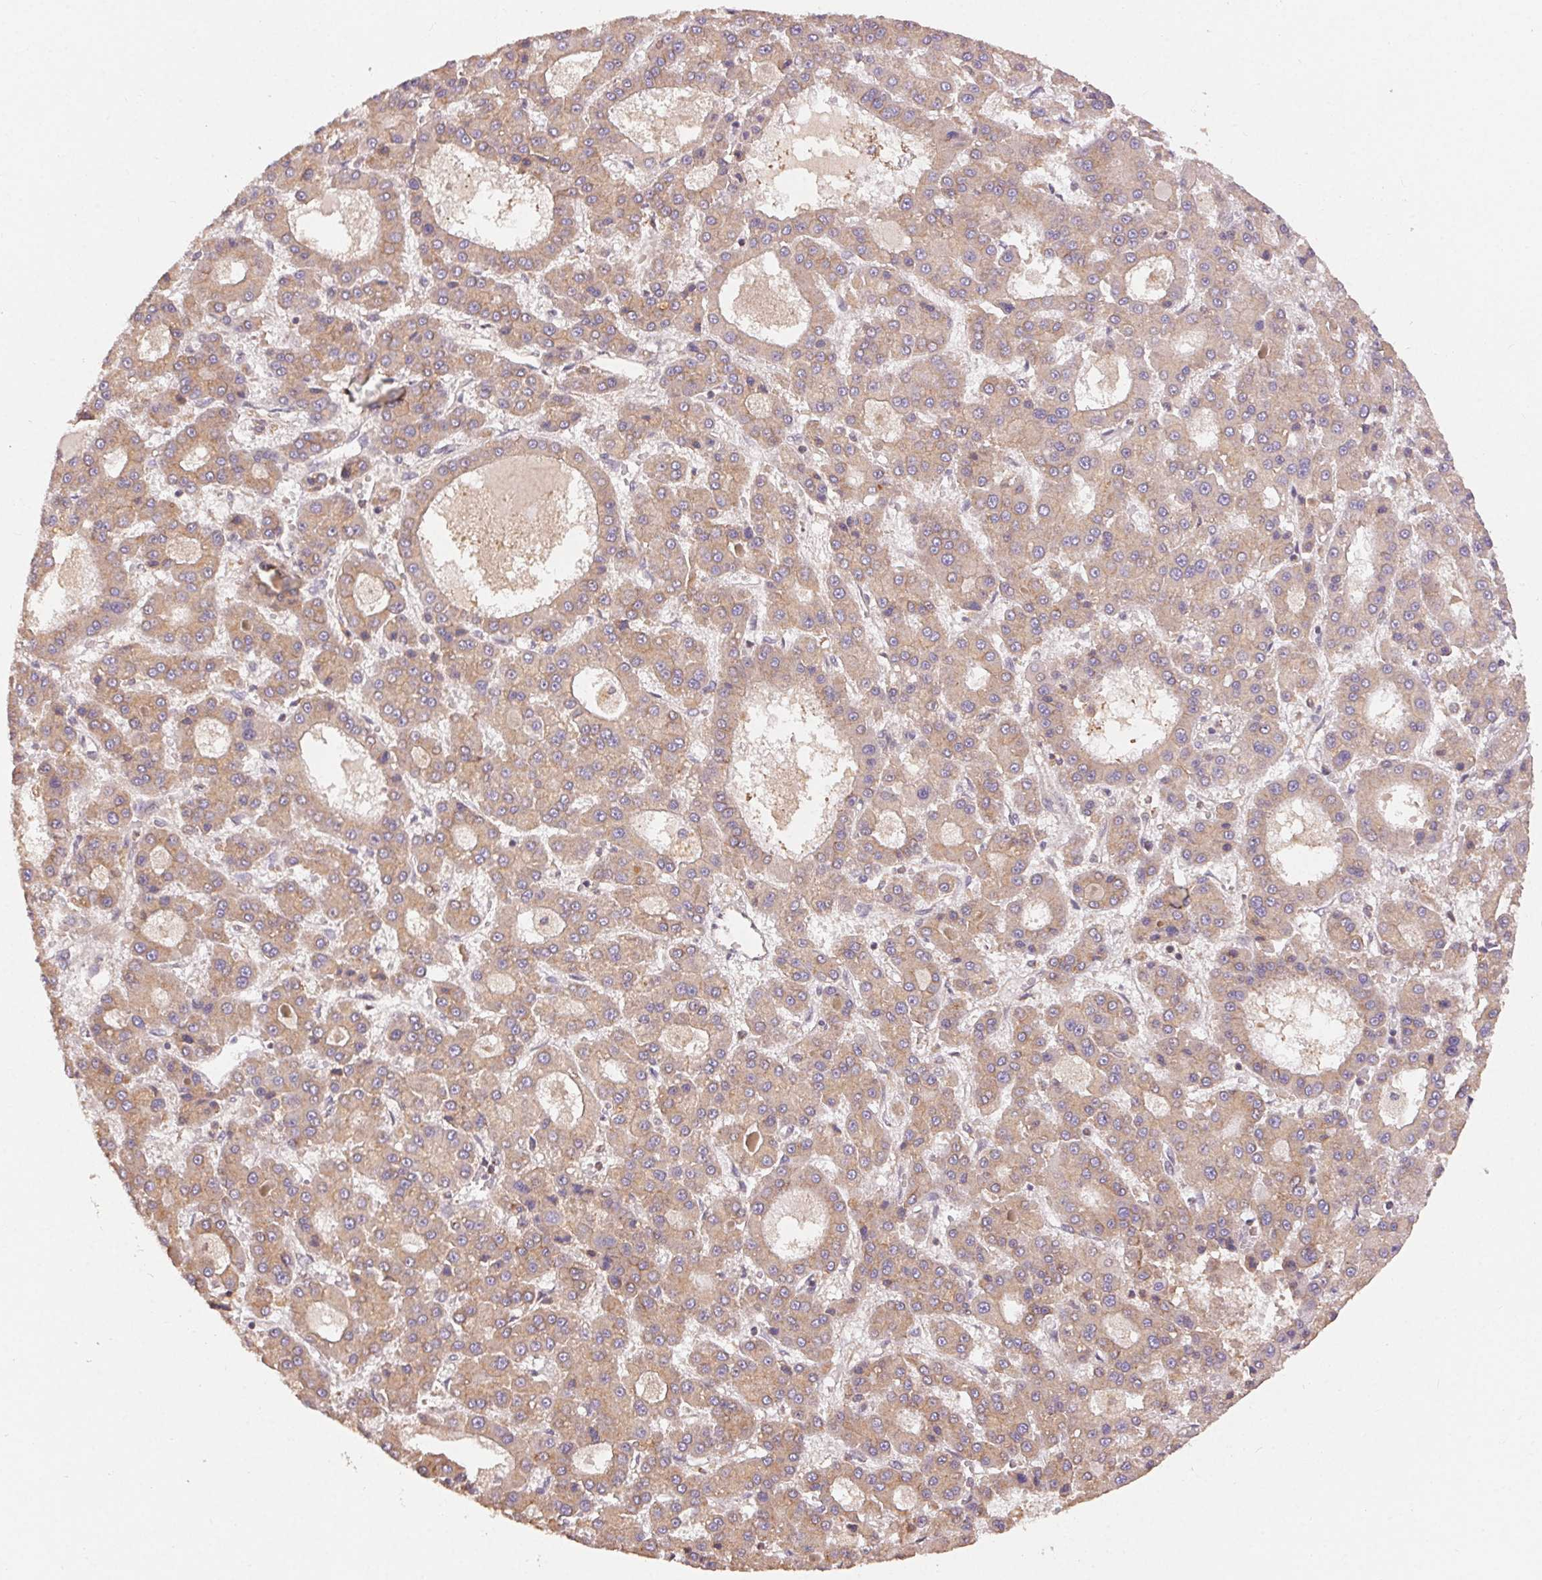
{"staining": {"intensity": "moderate", "quantity": ">75%", "location": "cytoplasmic/membranous"}, "tissue": "liver cancer", "cell_type": "Tumor cells", "image_type": "cancer", "snomed": [{"axis": "morphology", "description": "Carcinoma, Hepatocellular, NOS"}, {"axis": "topography", "description": "Liver"}], "caption": "About >75% of tumor cells in liver hepatocellular carcinoma reveal moderate cytoplasmic/membranous protein staining as visualized by brown immunohistochemical staining.", "gene": "MAPKAPK2", "patient": {"sex": "male", "age": 70}}